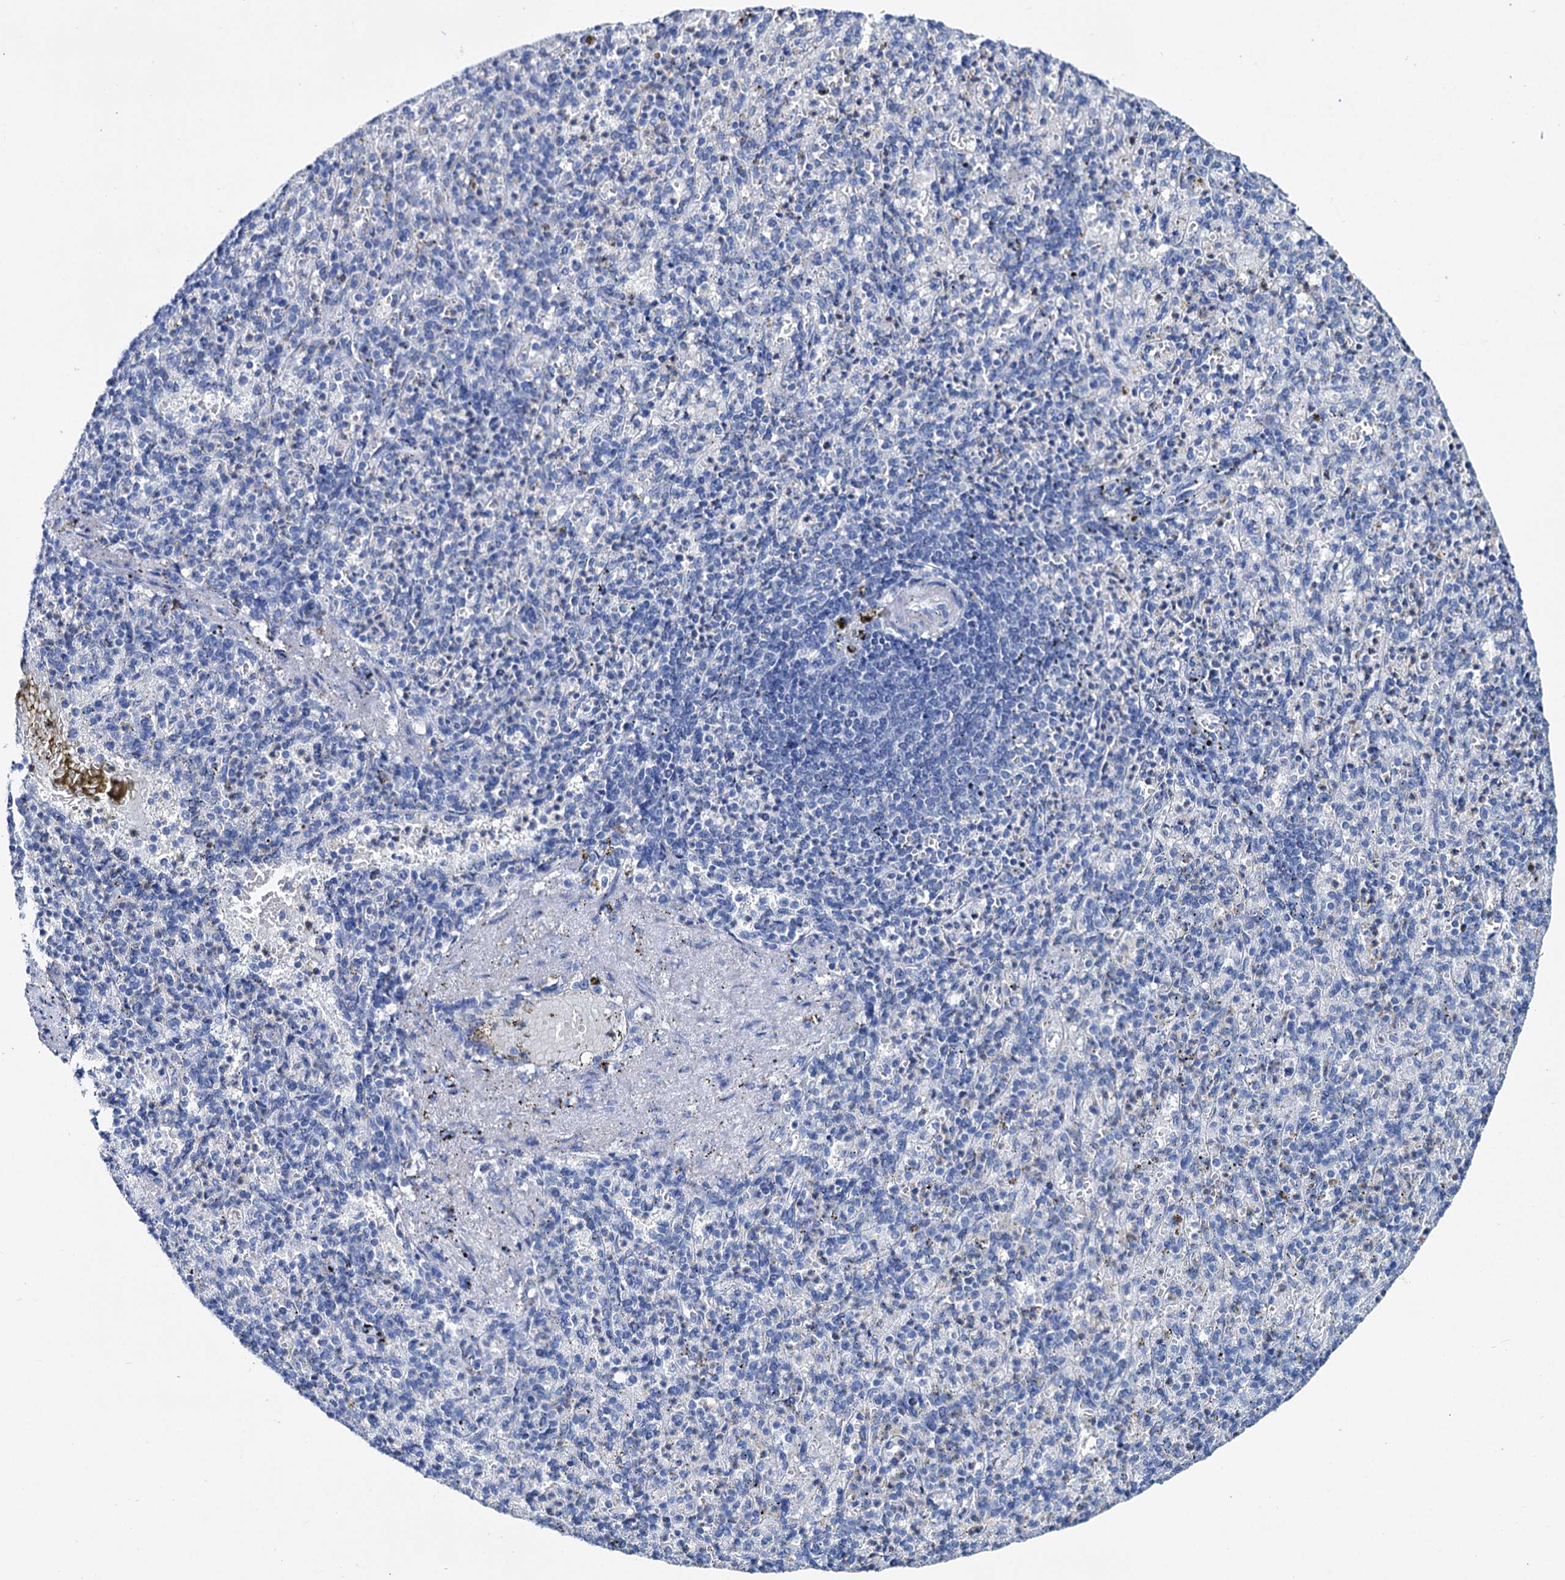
{"staining": {"intensity": "negative", "quantity": "none", "location": "none"}, "tissue": "spleen", "cell_type": "Cells in red pulp", "image_type": "normal", "snomed": [{"axis": "morphology", "description": "Normal tissue, NOS"}, {"axis": "topography", "description": "Spleen"}], "caption": "Immunohistochemical staining of normal spleen displays no significant expression in cells in red pulp.", "gene": "BRINP1", "patient": {"sex": "female", "age": 74}}